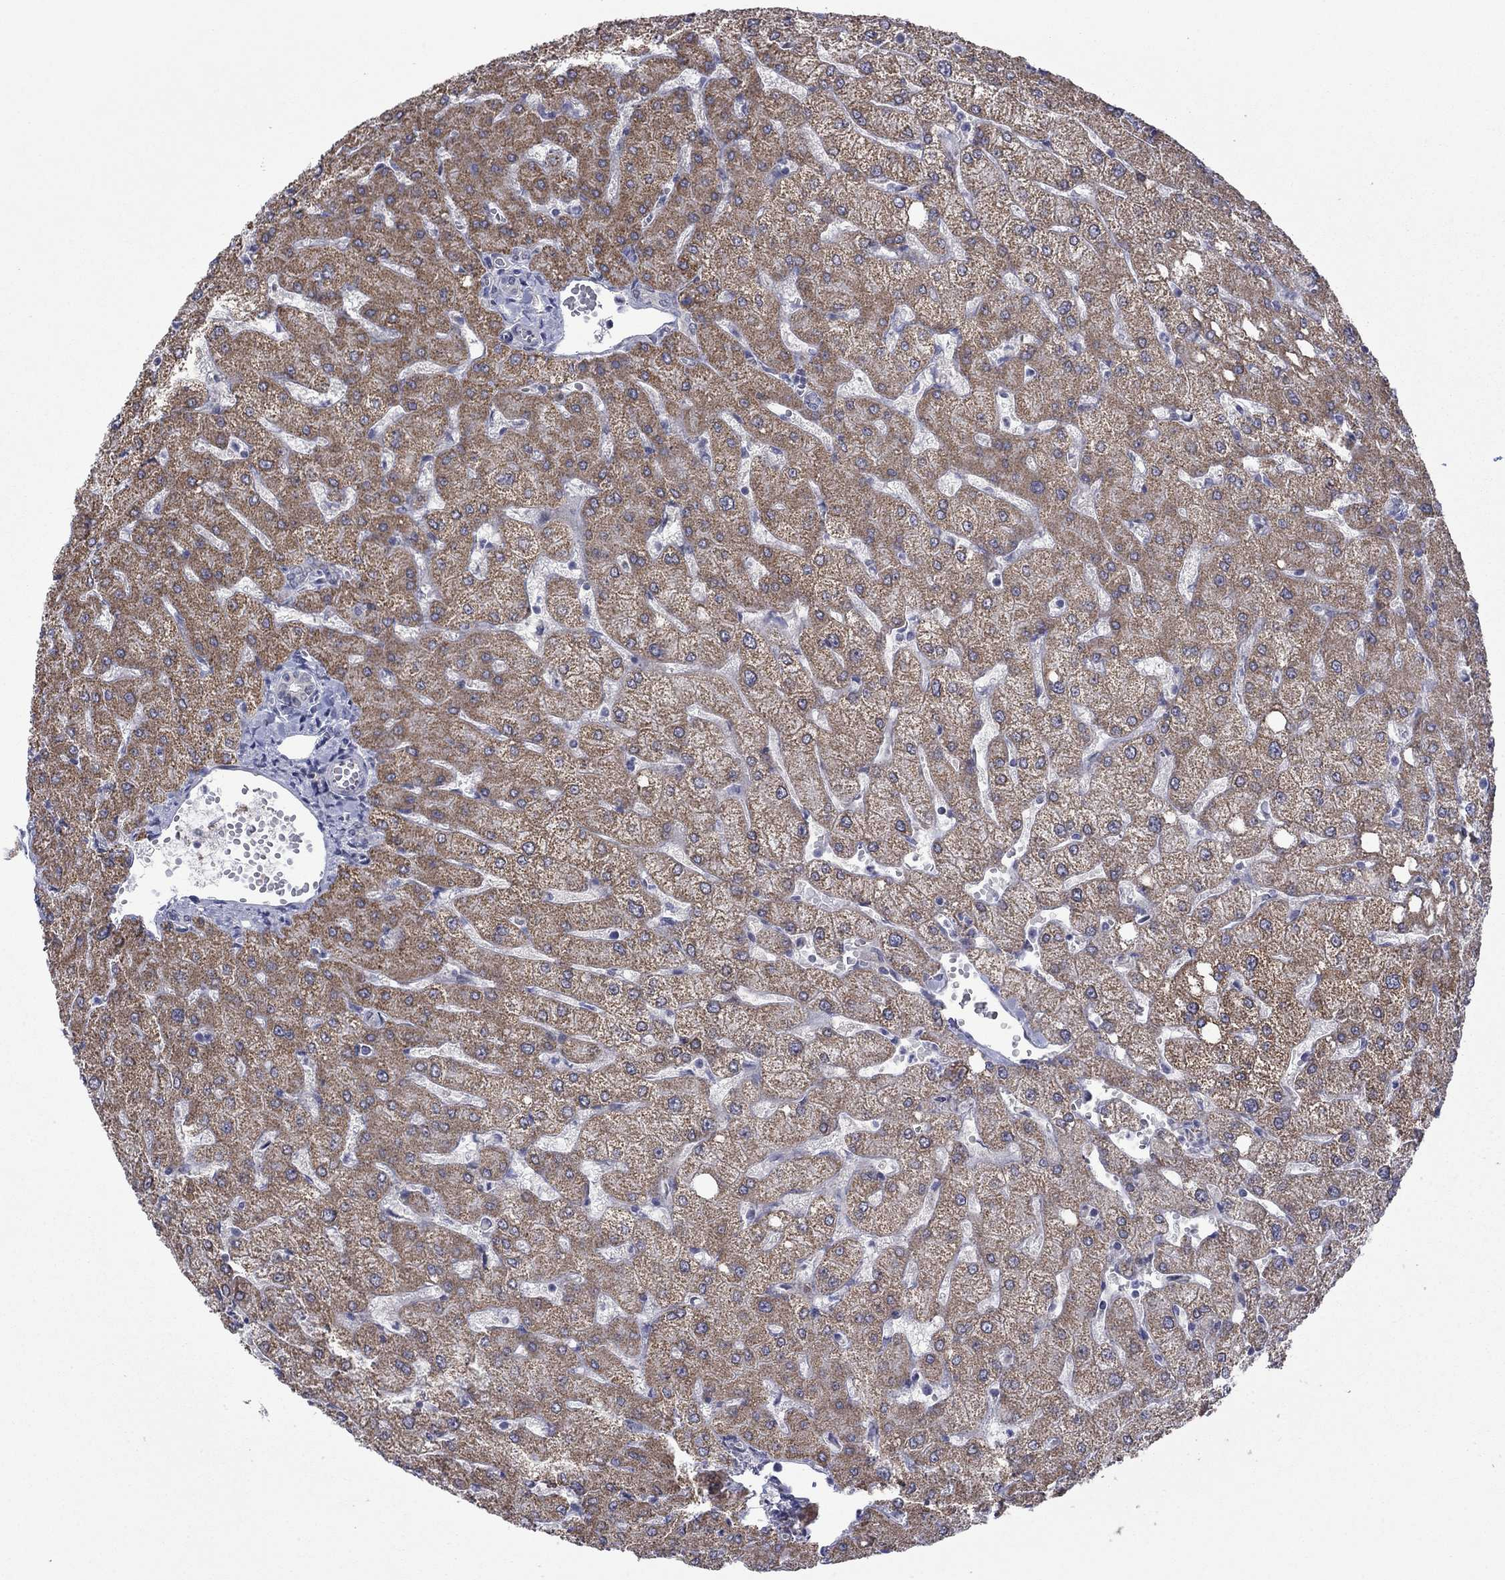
{"staining": {"intensity": "negative", "quantity": "none", "location": "none"}, "tissue": "liver", "cell_type": "Cholangiocytes", "image_type": "normal", "snomed": [{"axis": "morphology", "description": "Normal tissue, NOS"}, {"axis": "topography", "description": "Liver"}], "caption": "This is a photomicrograph of IHC staining of benign liver, which shows no staining in cholangiocytes. (DAB immunohistochemistry (IHC) with hematoxylin counter stain).", "gene": "KCNJ16", "patient": {"sex": "female", "age": 54}}